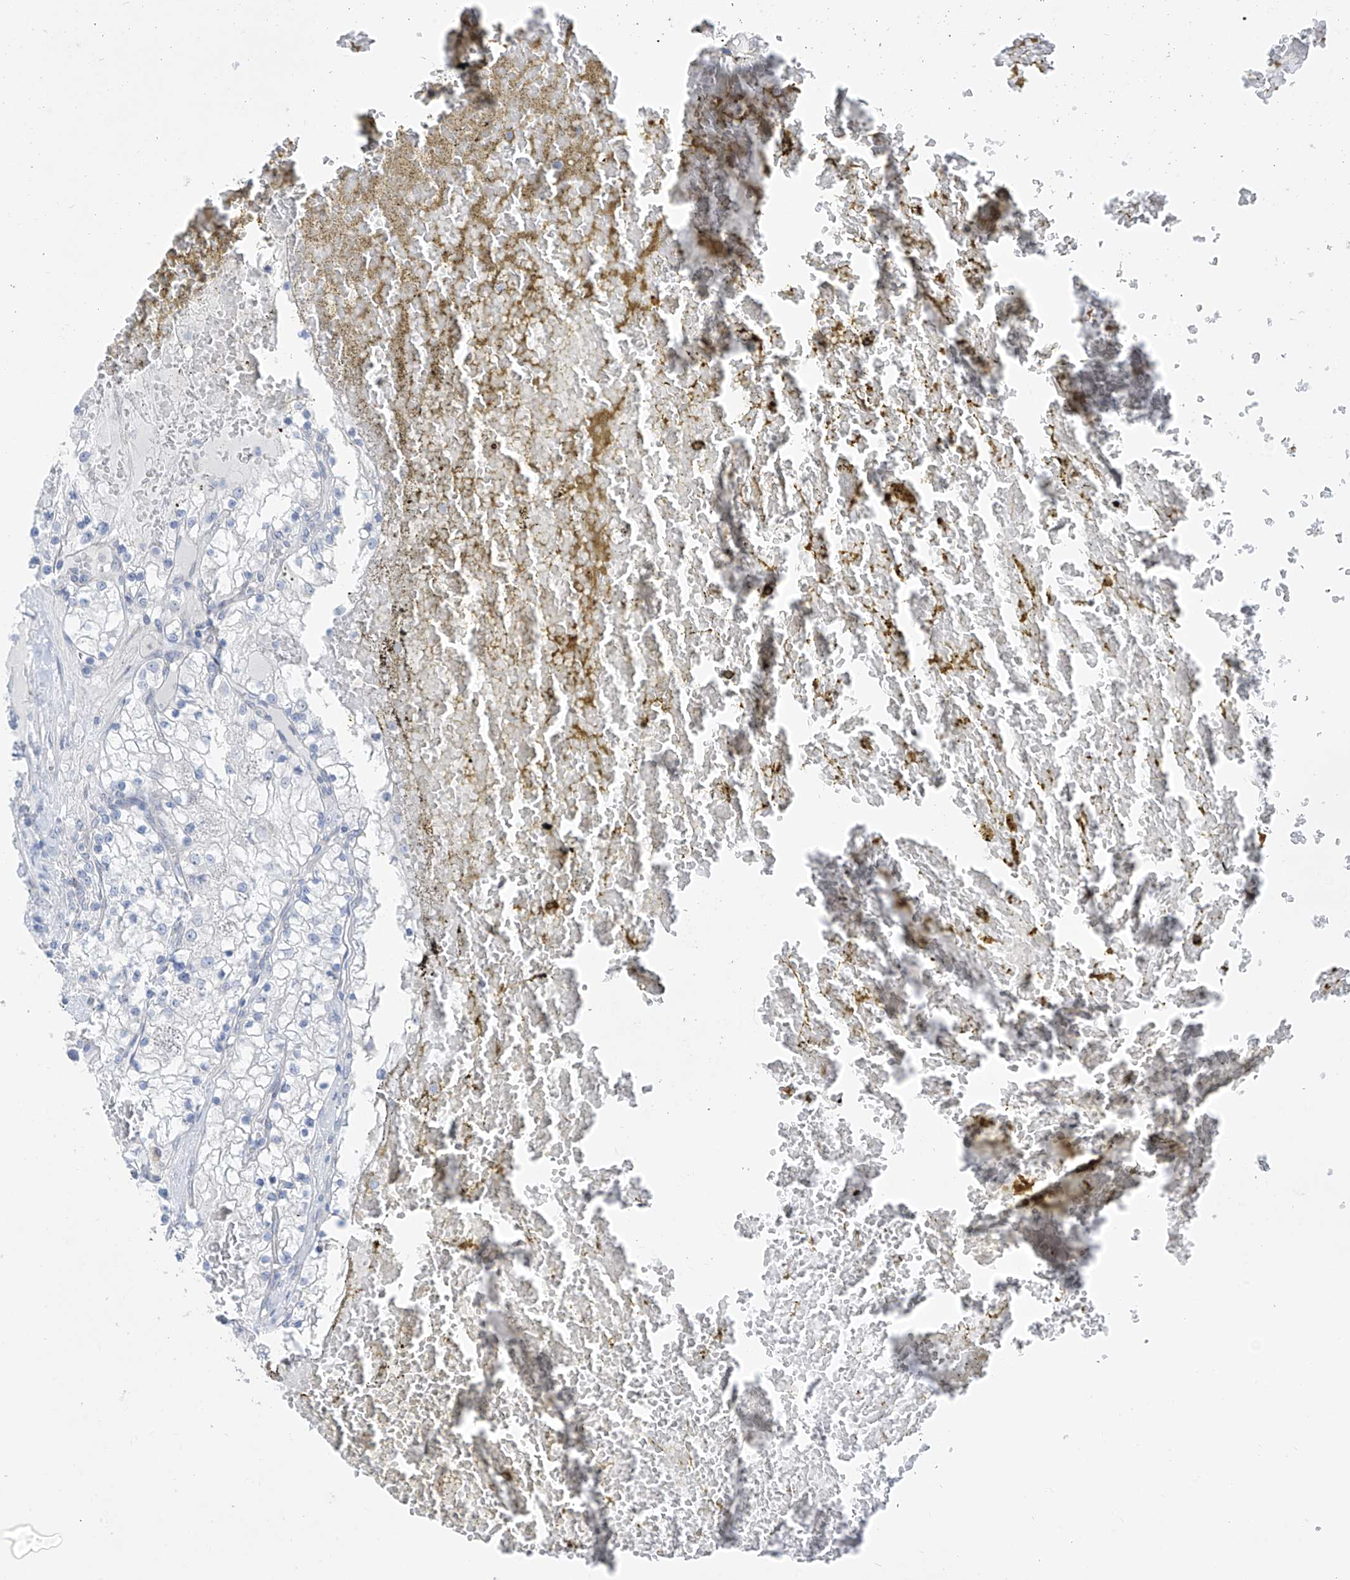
{"staining": {"intensity": "negative", "quantity": "none", "location": "none"}, "tissue": "renal cancer", "cell_type": "Tumor cells", "image_type": "cancer", "snomed": [{"axis": "morphology", "description": "Normal tissue, NOS"}, {"axis": "morphology", "description": "Adenocarcinoma, NOS"}, {"axis": "topography", "description": "Kidney"}], "caption": "DAB (3,3'-diaminobenzidine) immunohistochemical staining of renal adenocarcinoma exhibits no significant positivity in tumor cells. (Immunohistochemistry, brightfield microscopy, high magnification).", "gene": "KRTAP25-1", "patient": {"sex": "male", "age": 68}}